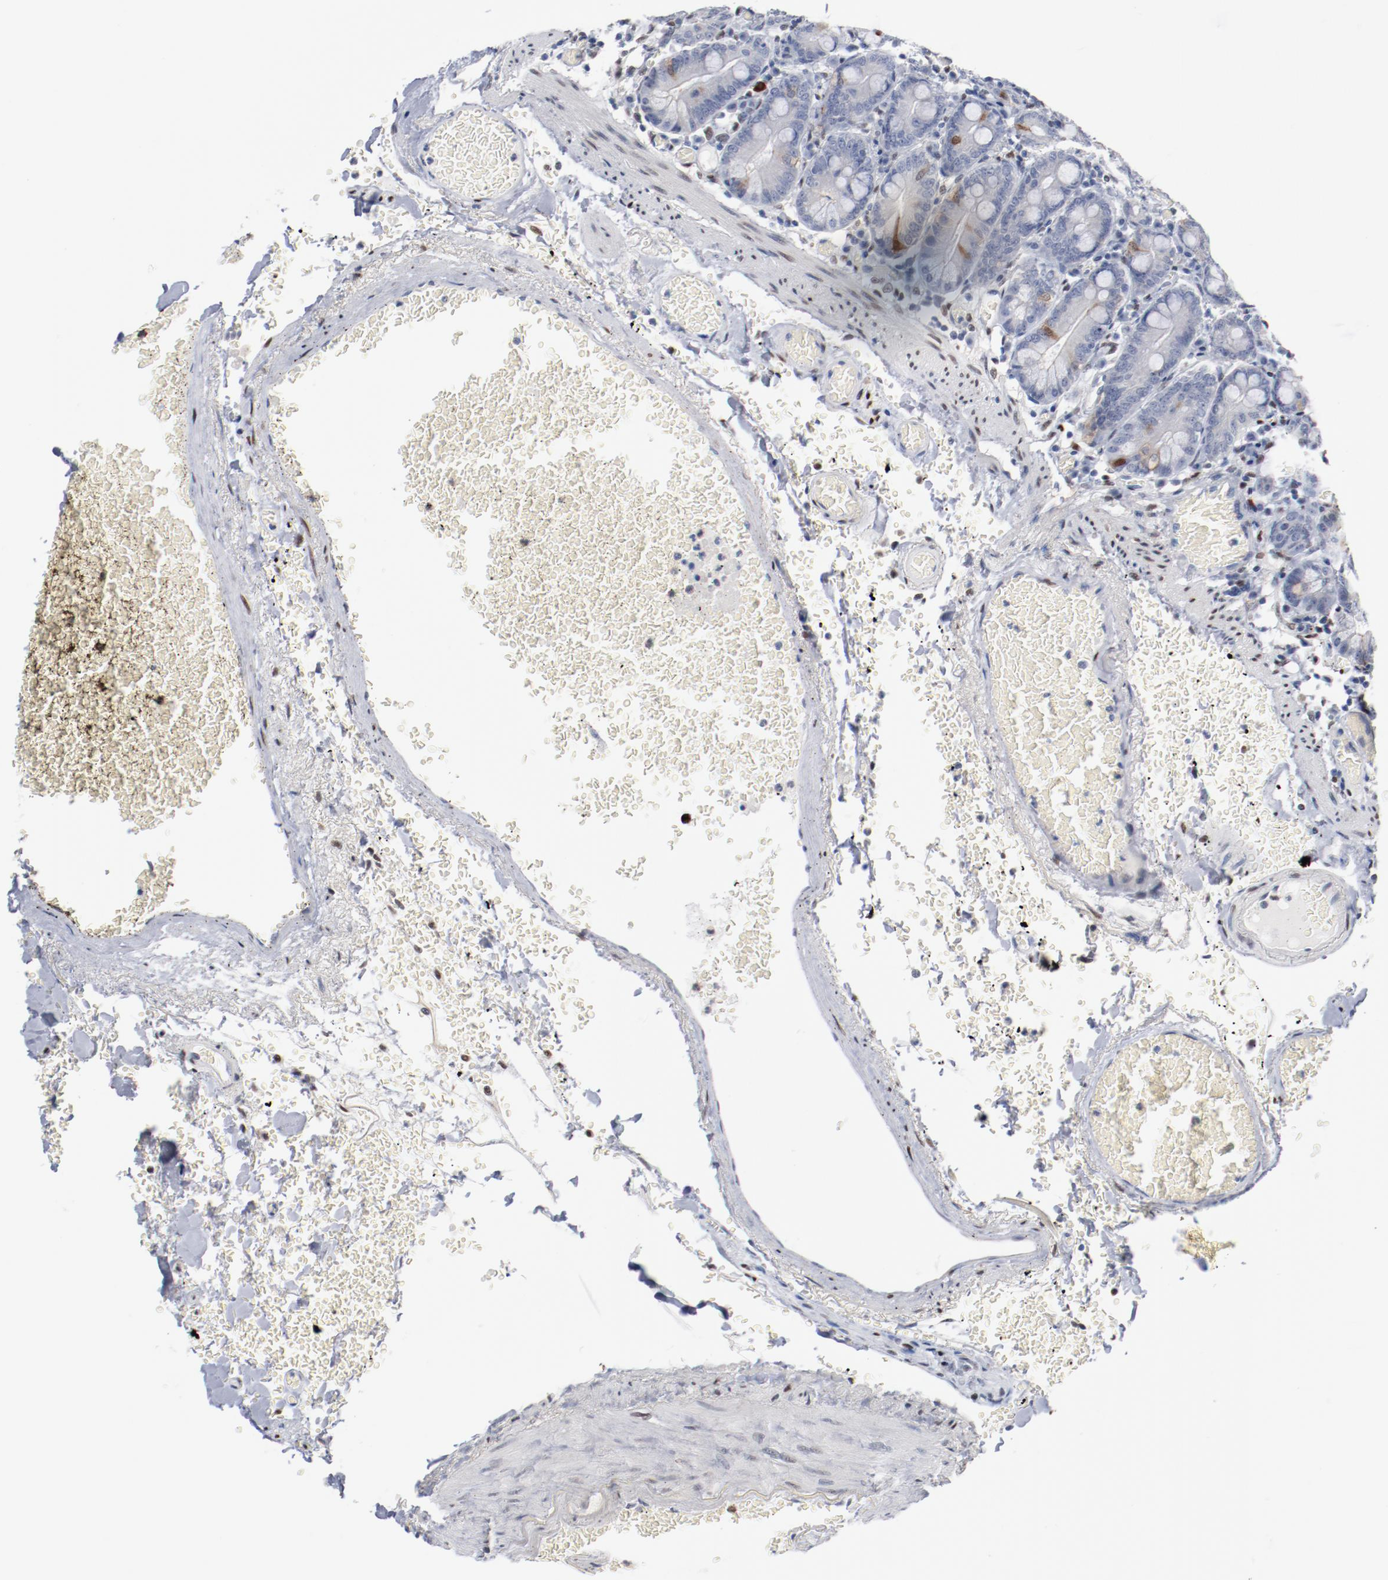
{"staining": {"intensity": "negative", "quantity": "none", "location": "none"}, "tissue": "small intestine", "cell_type": "Glandular cells", "image_type": "normal", "snomed": [{"axis": "morphology", "description": "Normal tissue, NOS"}, {"axis": "topography", "description": "Small intestine"}], "caption": "The micrograph displays no significant expression in glandular cells of small intestine.", "gene": "ZEB2", "patient": {"sex": "male", "age": 71}}